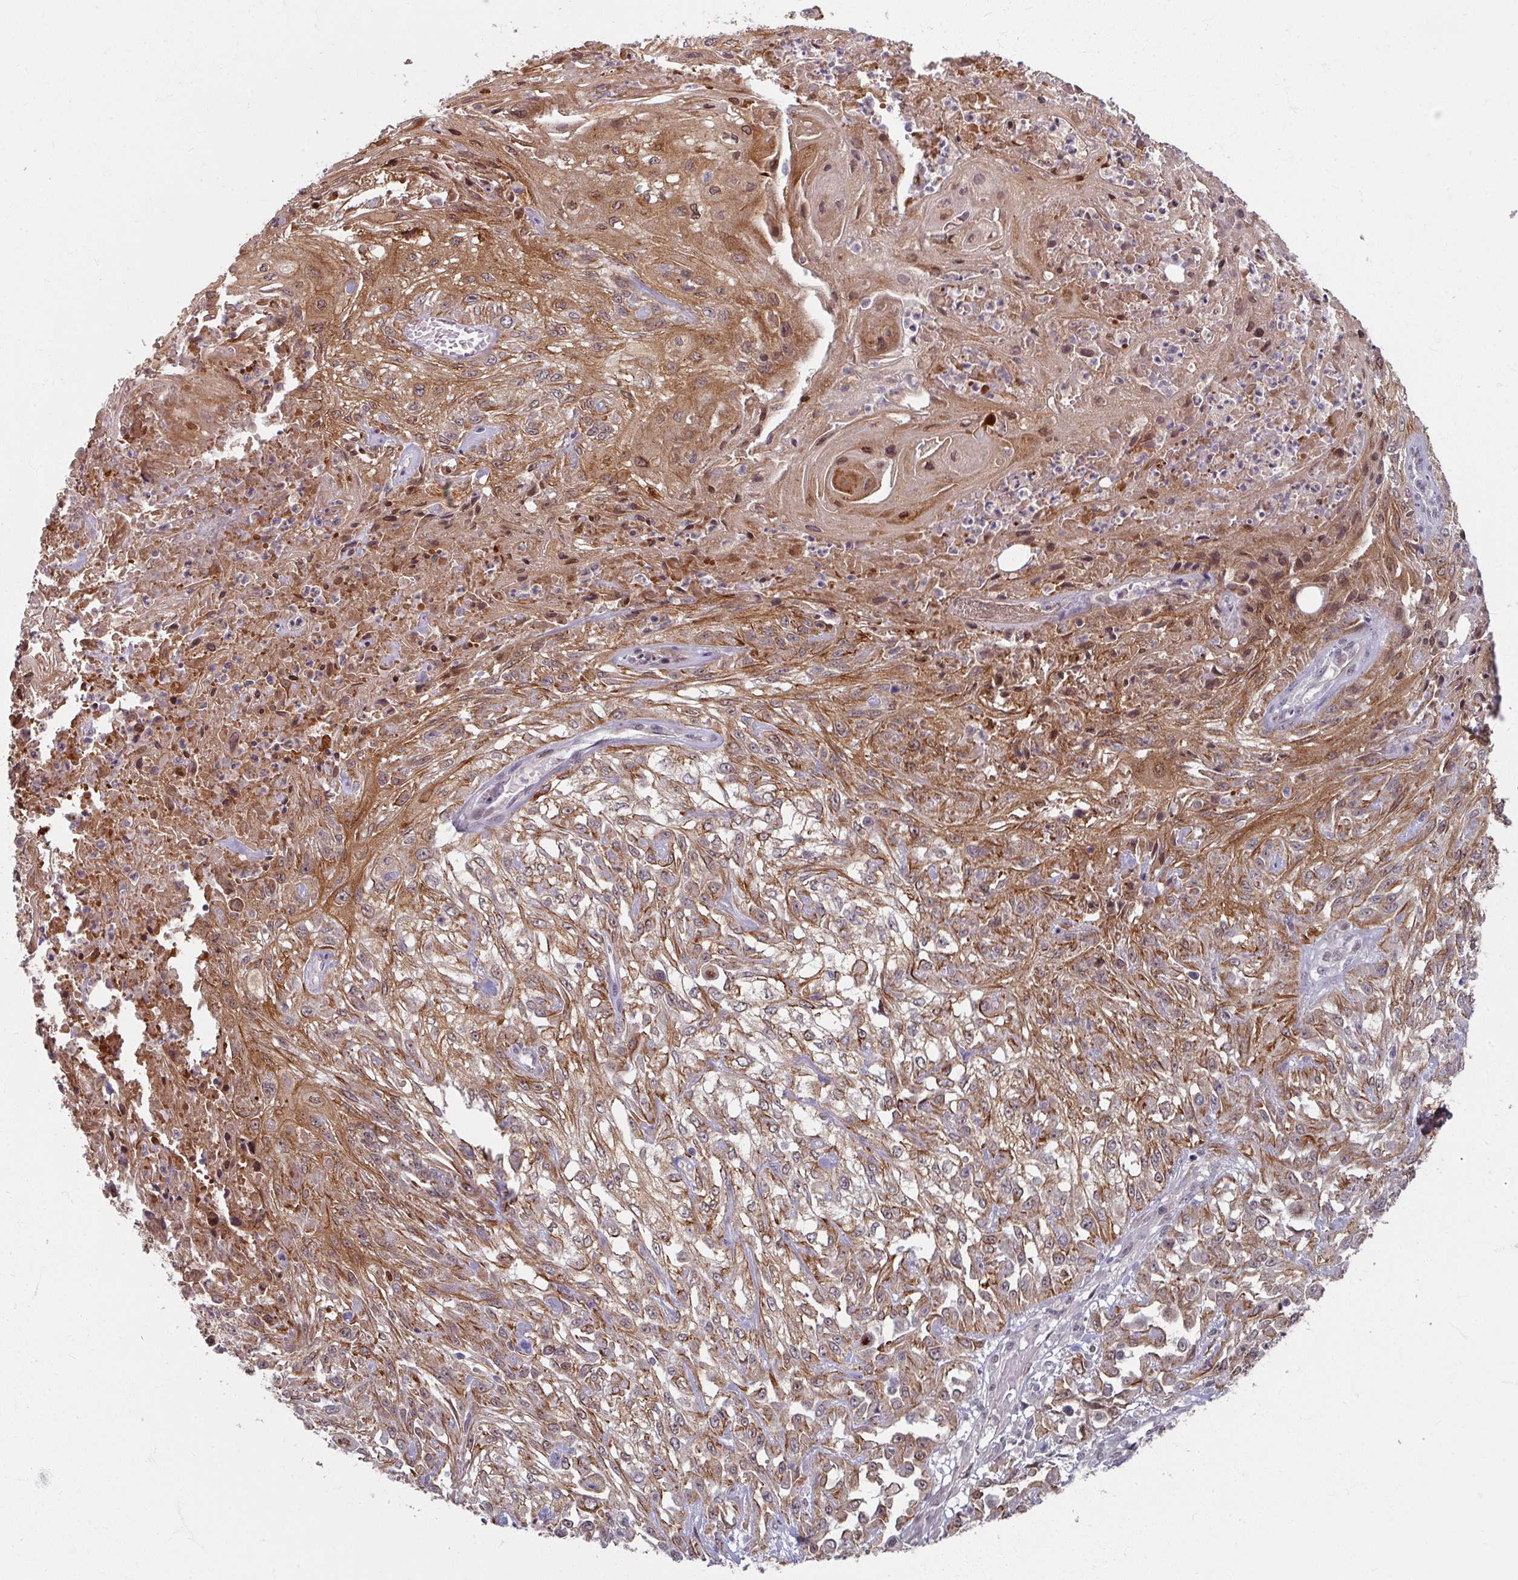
{"staining": {"intensity": "moderate", "quantity": ">75%", "location": "cytoplasmic/membranous,nuclear"}, "tissue": "skin cancer", "cell_type": "Tumor cells", "image_type": "cancer", "snomed": [{"axis": "morphology", "description": "Squamous cell carcinoma, NOS"}, {"axis": "morphology", "description": "Squamous cell carcinoma, metastatic, NOS"}, {"axis": "topography", "description": "Skin"}, {"axis": "topography", "description": "Lymph node"}], "caption": "DAB immunohistochemical staining of human skin squamous cell carcinoma shows moderate cytoplasmic/membranous and nuclear protein positivity in about >75% of tumor cells.", "gene": "KLC3", "patient": {"sex": "male", "age": 75}}